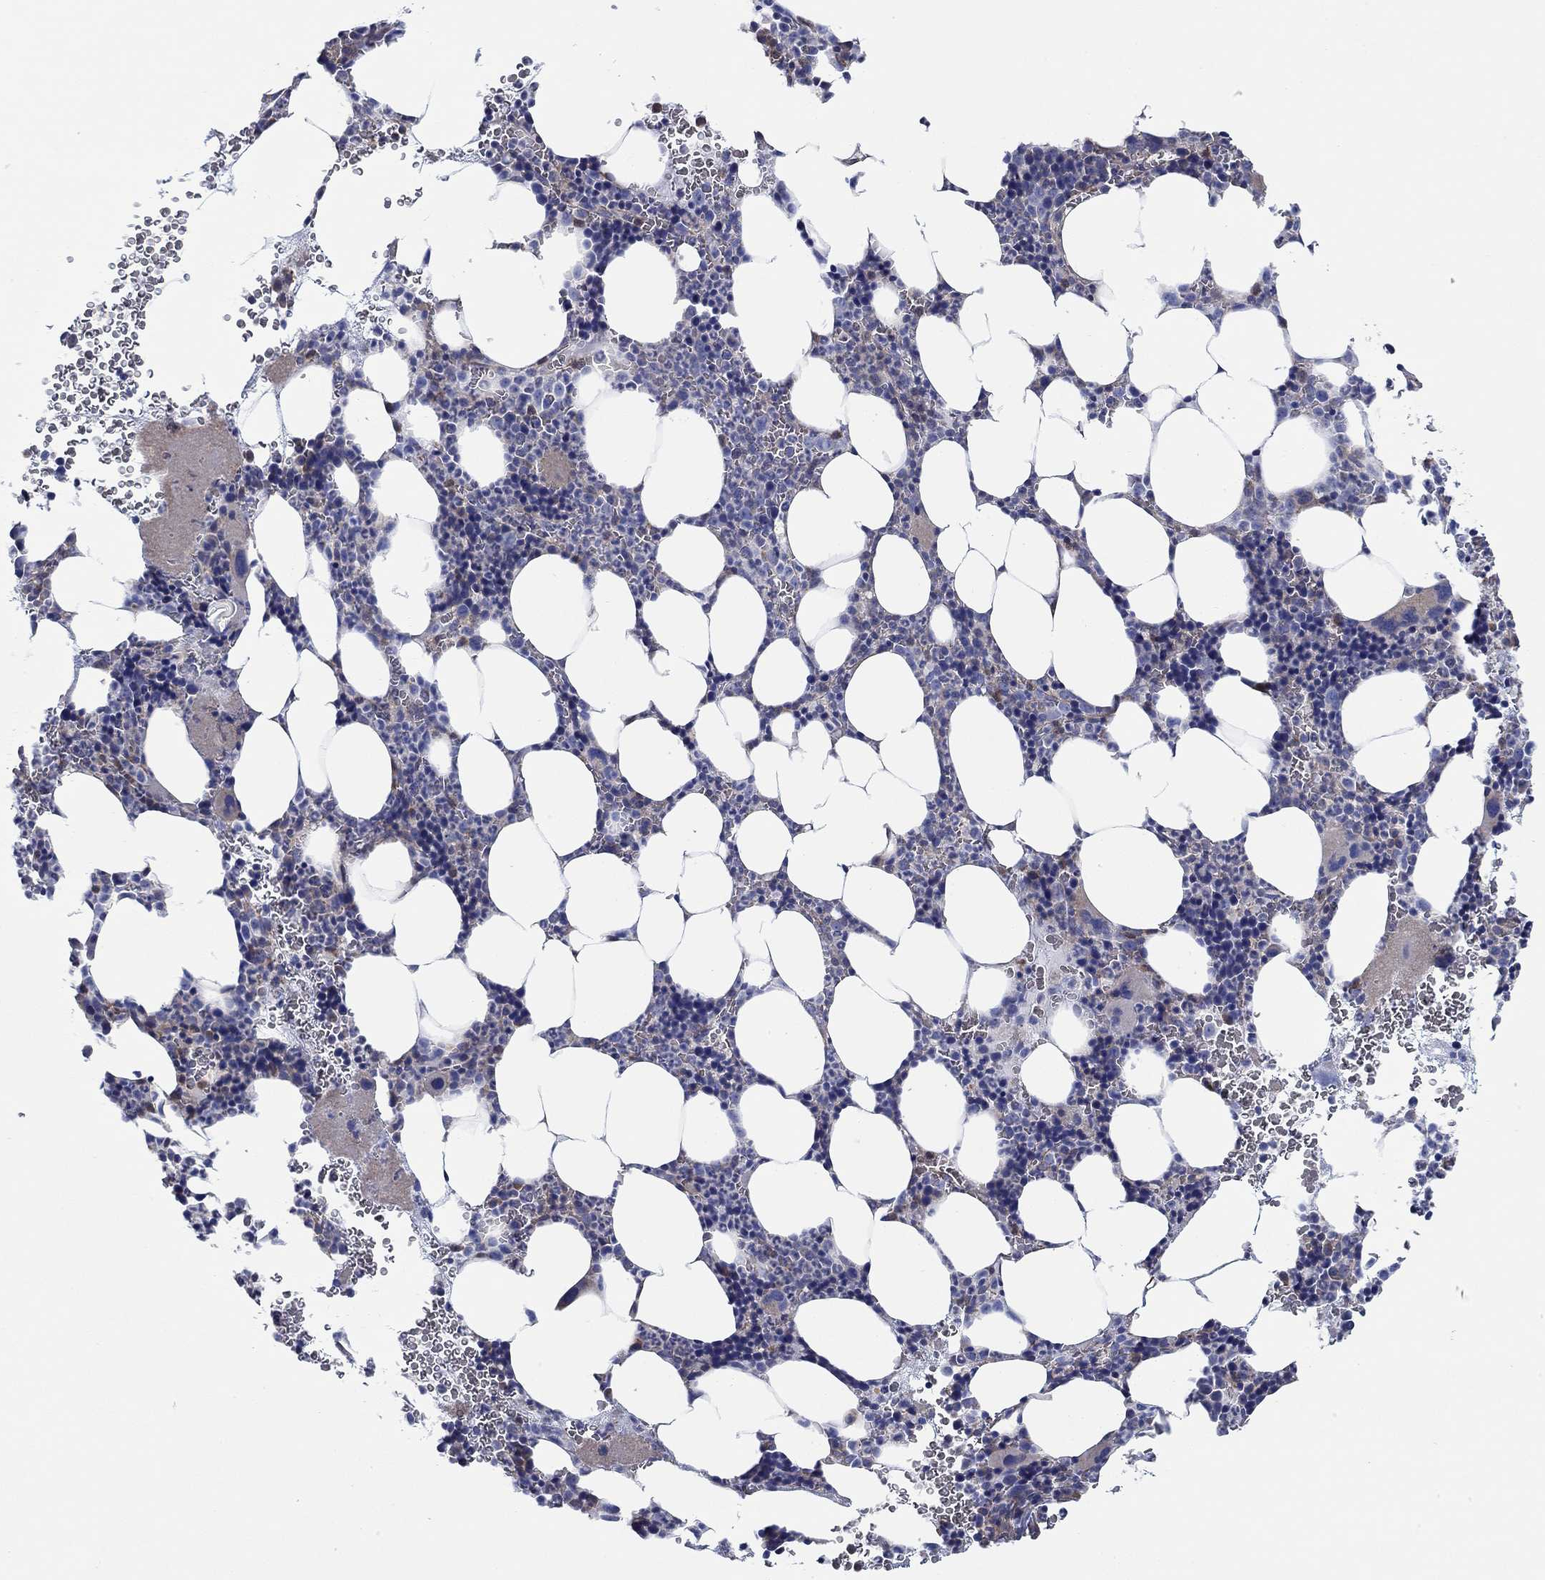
{"staining": {"intensity": "negative", "quantity": "none", "location": "none"}, "tissue": "bone marrow", "cell_type": "Hematopoietic cells", "image_type": "normal", "snomed": [{"axis": "morphology", "description": "Normal tissue, NOS"}, {"axis": "topography", "description": "Bone marrow"}], "caption": "An immunohistochemistry micrograph of unremarkable bone marrow is shown. There is no staining in hematopoietic cells of bone marrow.", "gene": "FMN1", "patient": {"sex": "male", "age": 44}}